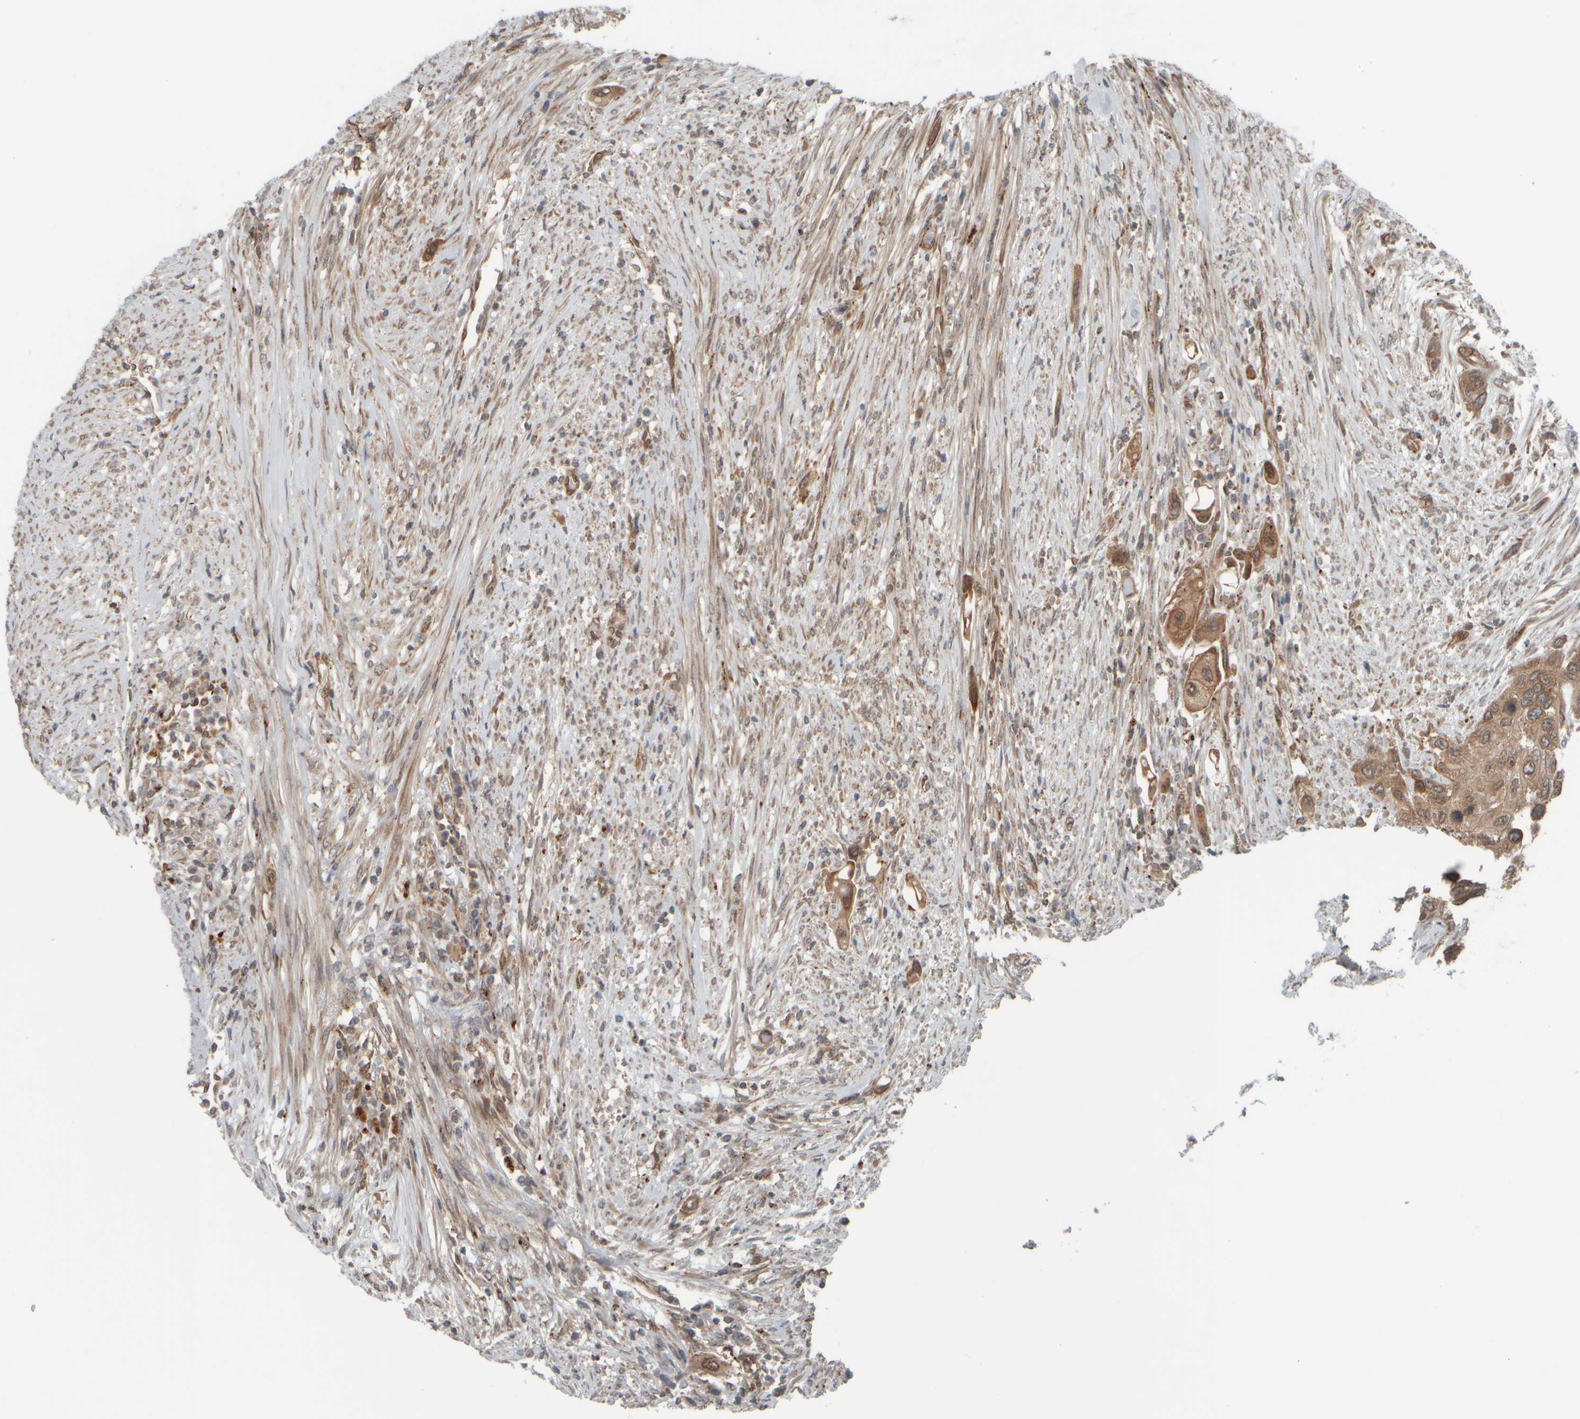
{"staining": {"intensity": "moderate", "quantity": ">75%", "location": "cytoplasmic/membranous"}, "tissue": "urothelial cancer", "cell_type": "Tumor cells", "image_type": "cancer", "snomed": [{"axis": "morphology", "description": "Urothelial carcinoma, High grade"}, {"axis": "topography", "description": "Urinary bladder"}], "caption": "About >75% of tumor cells in human high-grade urothelial carcinoma exhibit moderate cytoplasmic/membranous protein expression as visualized by brown immunohistochemical staining.", "gene": "GIGYF1", "patient": {"sex": "female", "age": 56}}